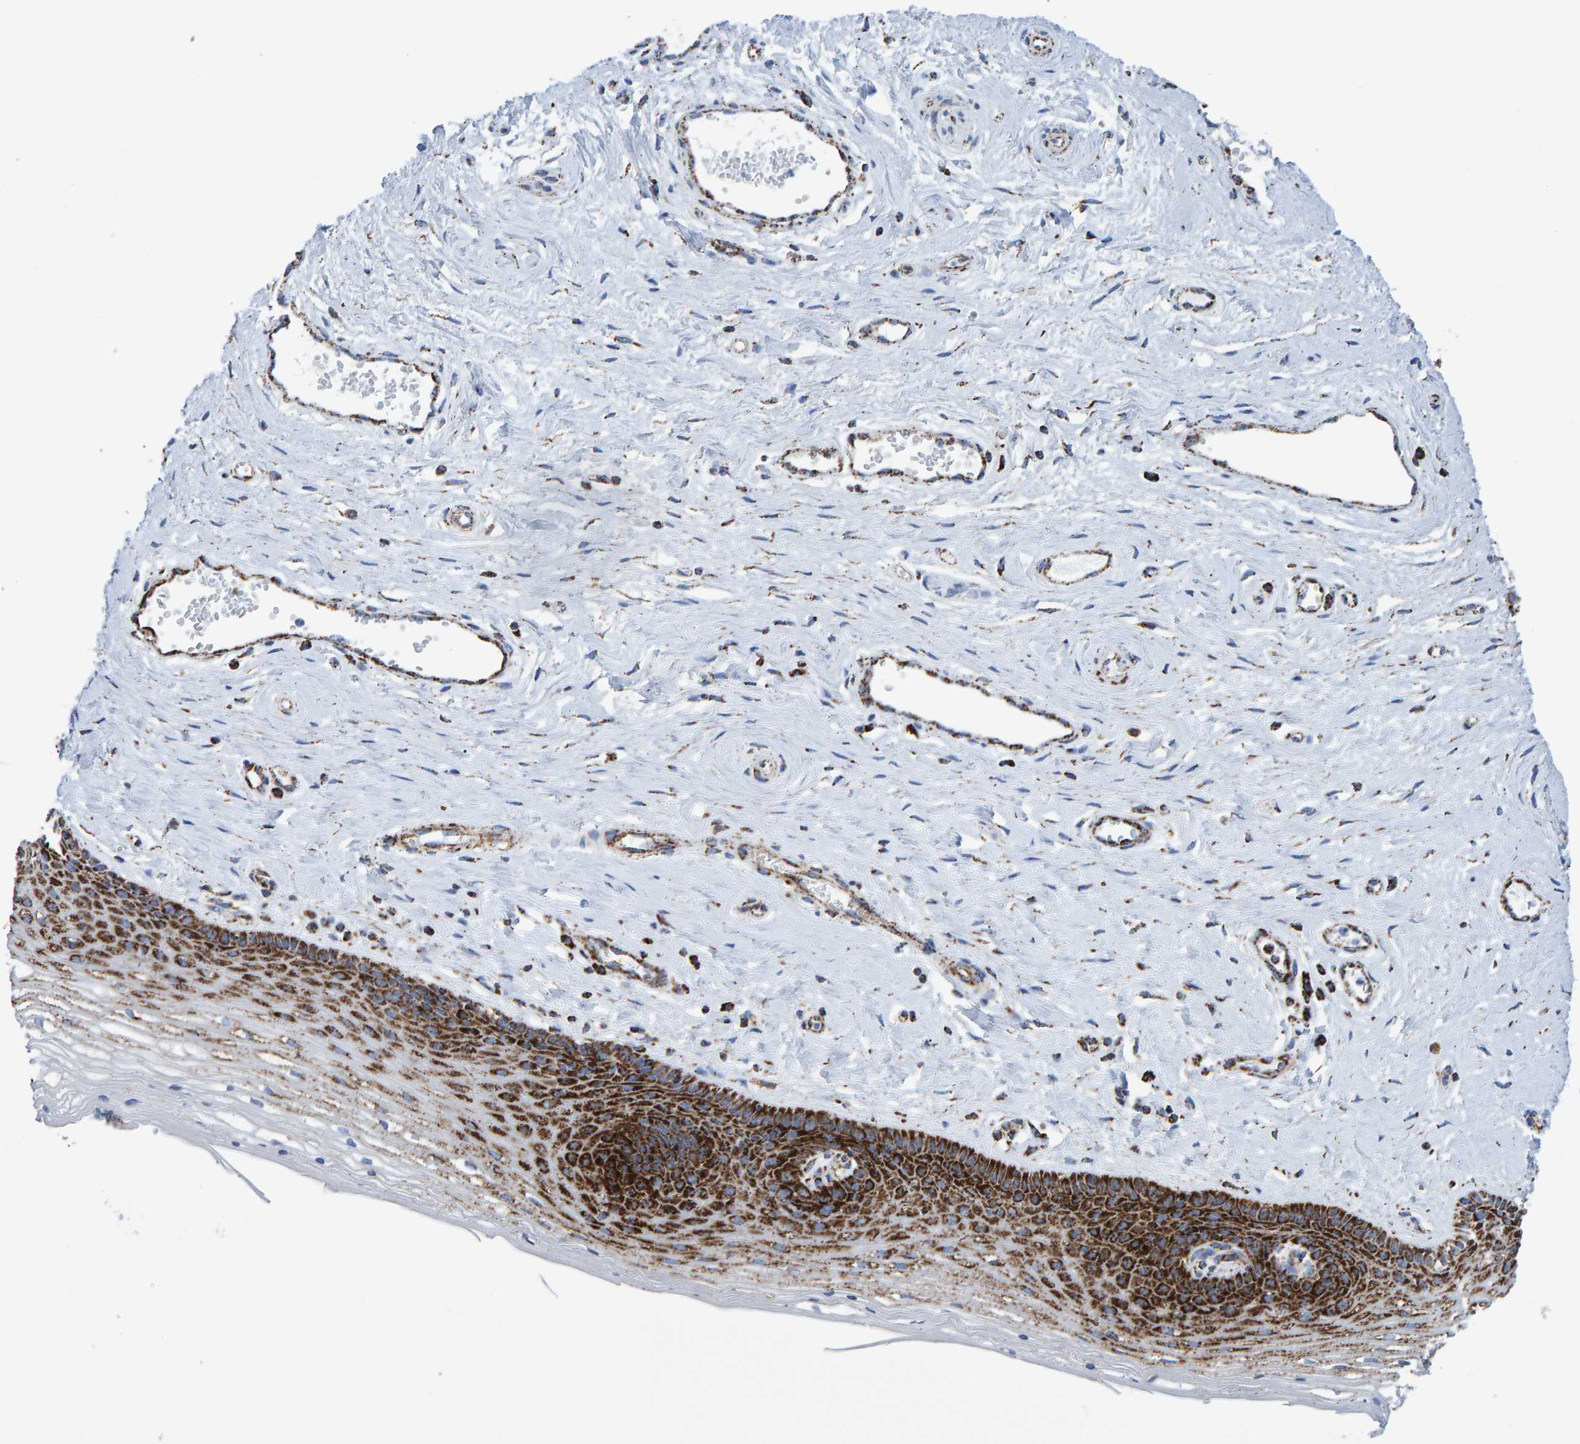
{"staining": {"intensity": "strong", "quantity": ">75%", "location": "cytoplasmic/membranous"}, "tissue": "vagina", "cell_type": "Squamous epithelial cells", "image_type": "normal", "snomed": [{"axis": "morphology", "description": "Normal tissue, NOS"}, {"axis": "topography", "description": "Vagina"}], "caption": "Strong cytoplasmic/membranous protein positivity is appreciated in about >75% of squamous epithelial cells in vagina.", "gene": "ENSG00000262660", "patient": {"sex": "female", "age": 46}}